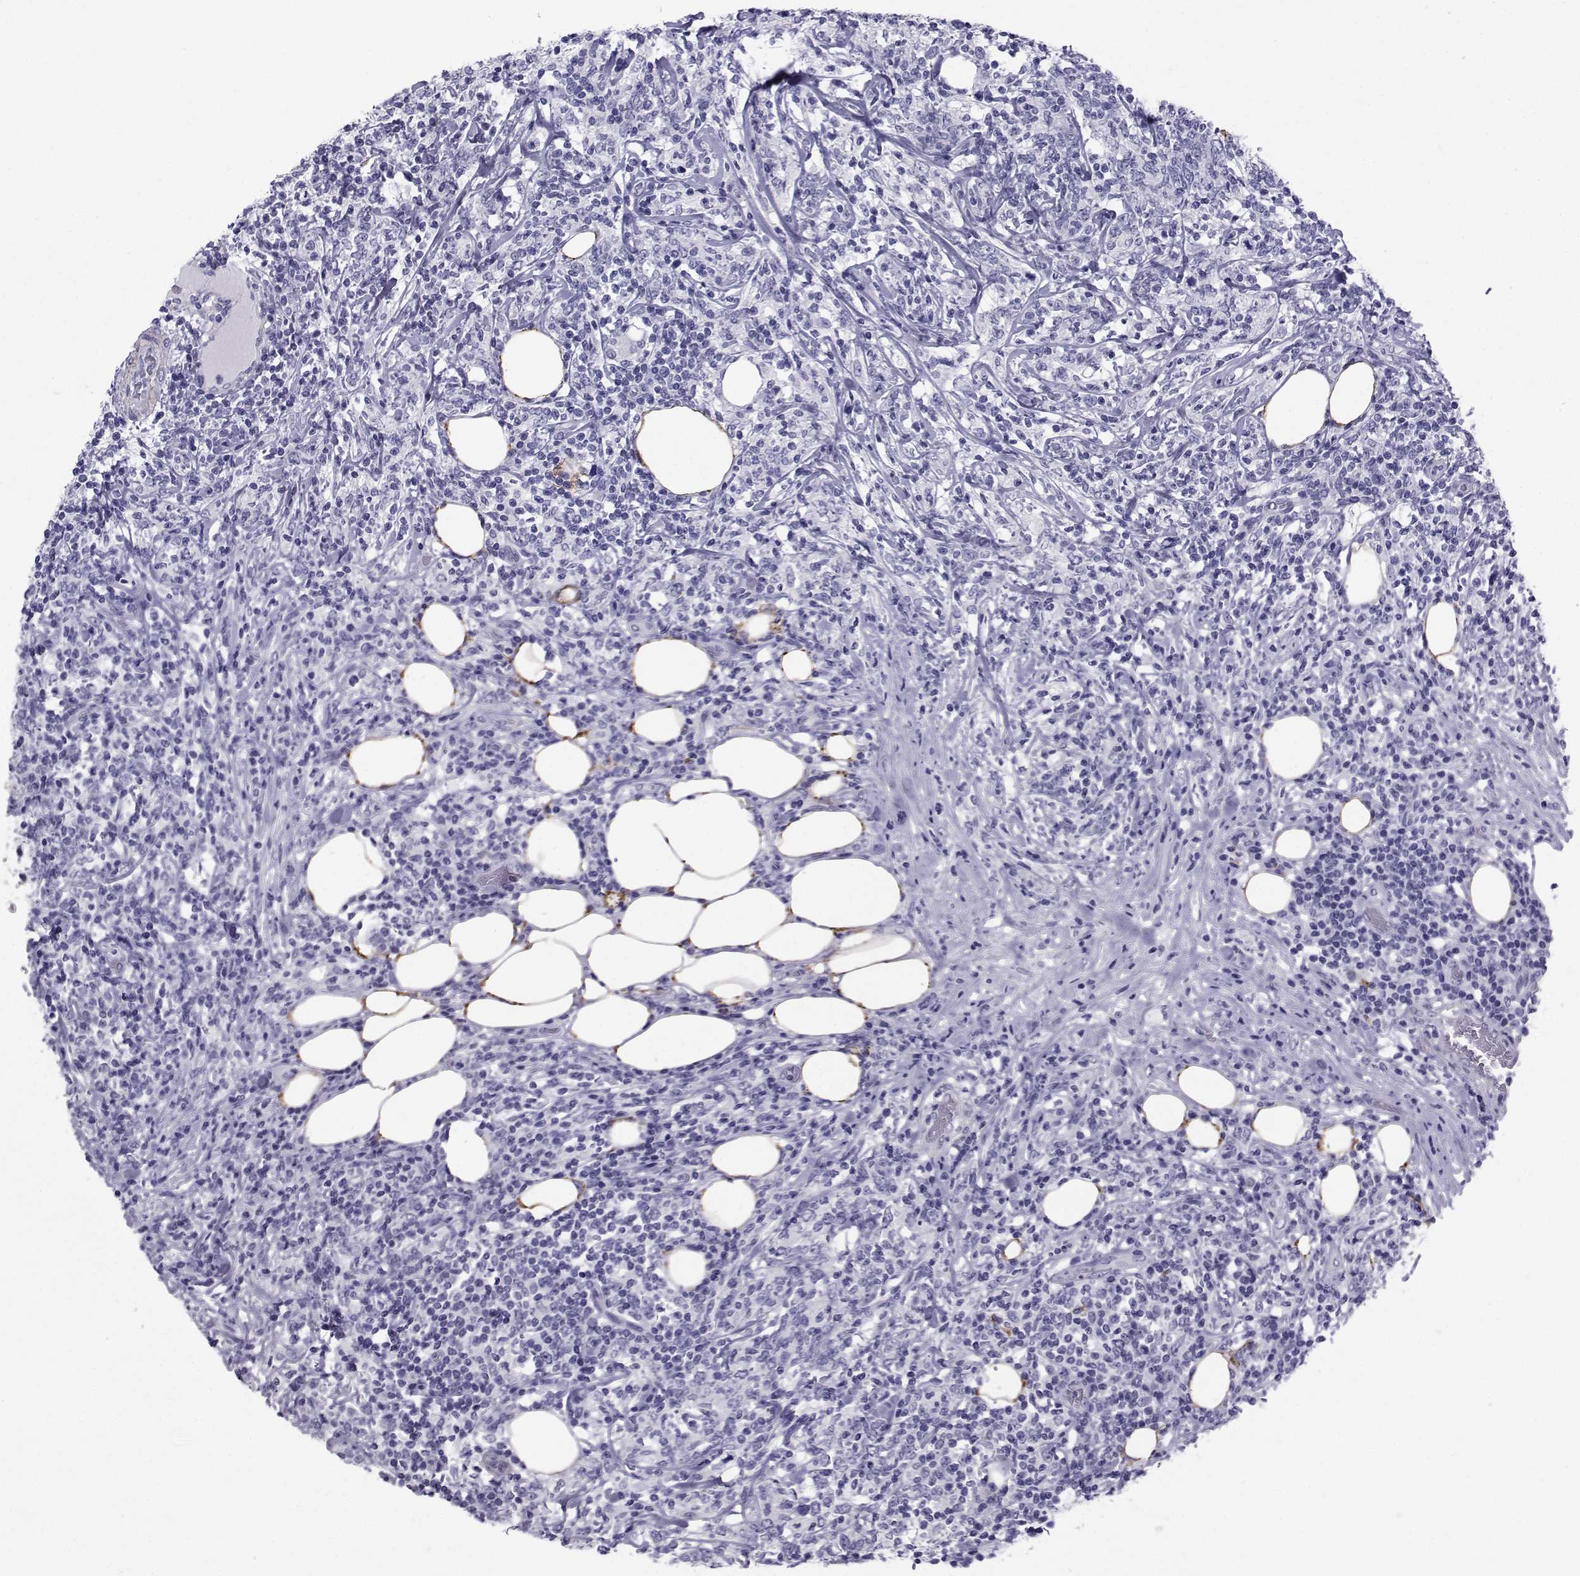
{"staining": {"intensity": "negative", "quantity": "none", "location": "none"}, "tissue": "lymphoma", "cell_type": "Tumor cells", "image_type": "cancer", "snomed": [{"axis": "morphology", "description": "Malignant lymphoma, non-Hodgkin's type, High grade"}, {"axis": "topography", "description": "Lymph node"}], "caption": "The immunohistochemistry (IHC) photomicrograph has no significant expression in tumor cells of lymphoma tissue.", "gene": "SPANXD", "patient": {"sex": "female", "age": 84}}